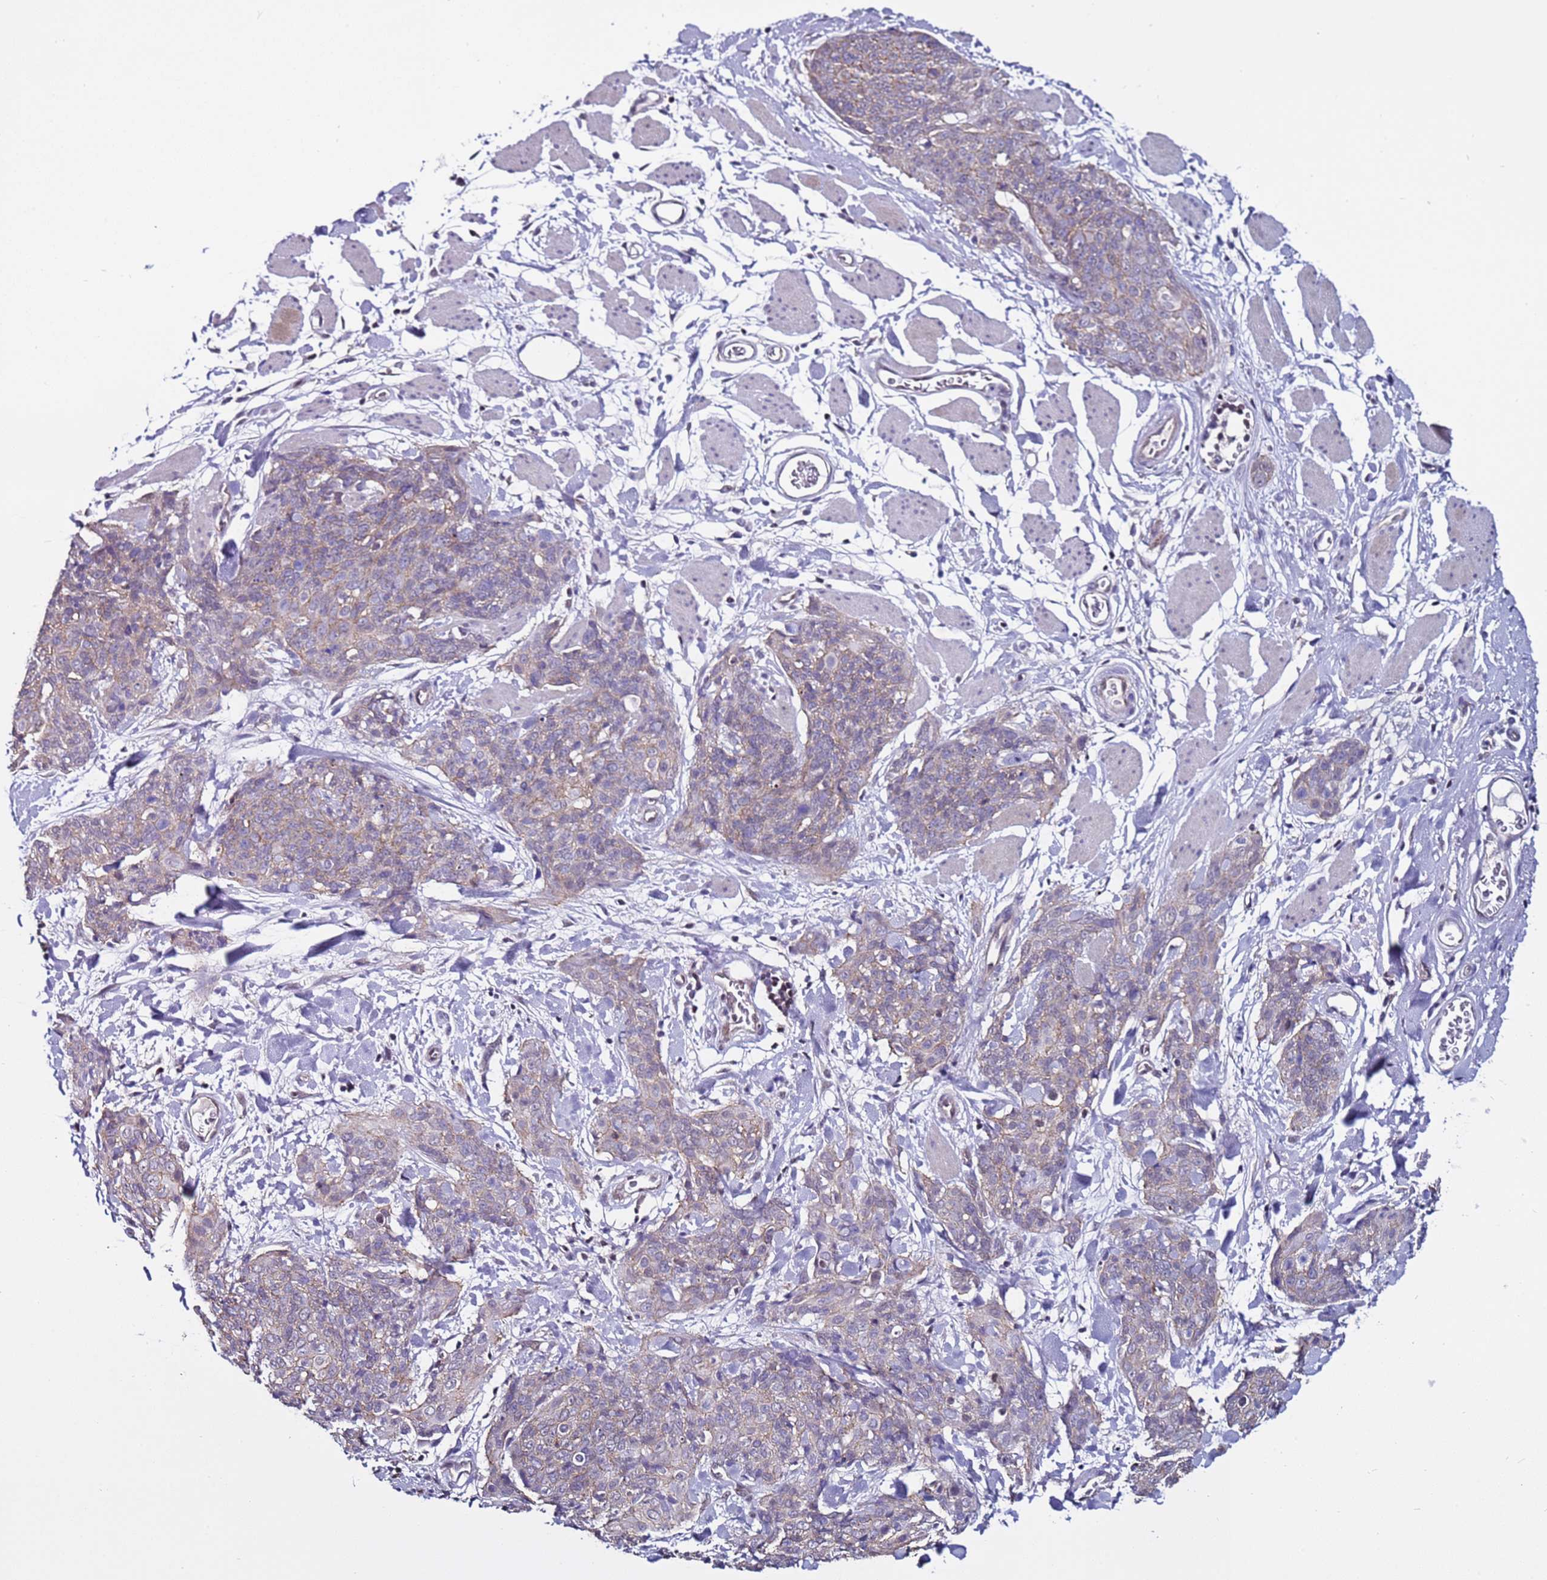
{"staining": {"intensity": "weak", "quantity": "<25%", "location": "cytoplasmic/membranous"}, "tissue": "skin cancer", "cell_type": "Tumor cells", "image_type": "cancer", "snomed": [{"axis": "morphology", "description": "Squamous cell carcinoma, NOS"}, {"axis": "topography", "description": "Skin"}, {"axis": "topography", "description": "Vulva"}], "caption": "Immunohistochemical staining of human squamous cell carcinoma (skin) exhibits no significant positivity in tumor cells.", "gene": "TENM3", "patient": {"sex": "female", "age": 85}}